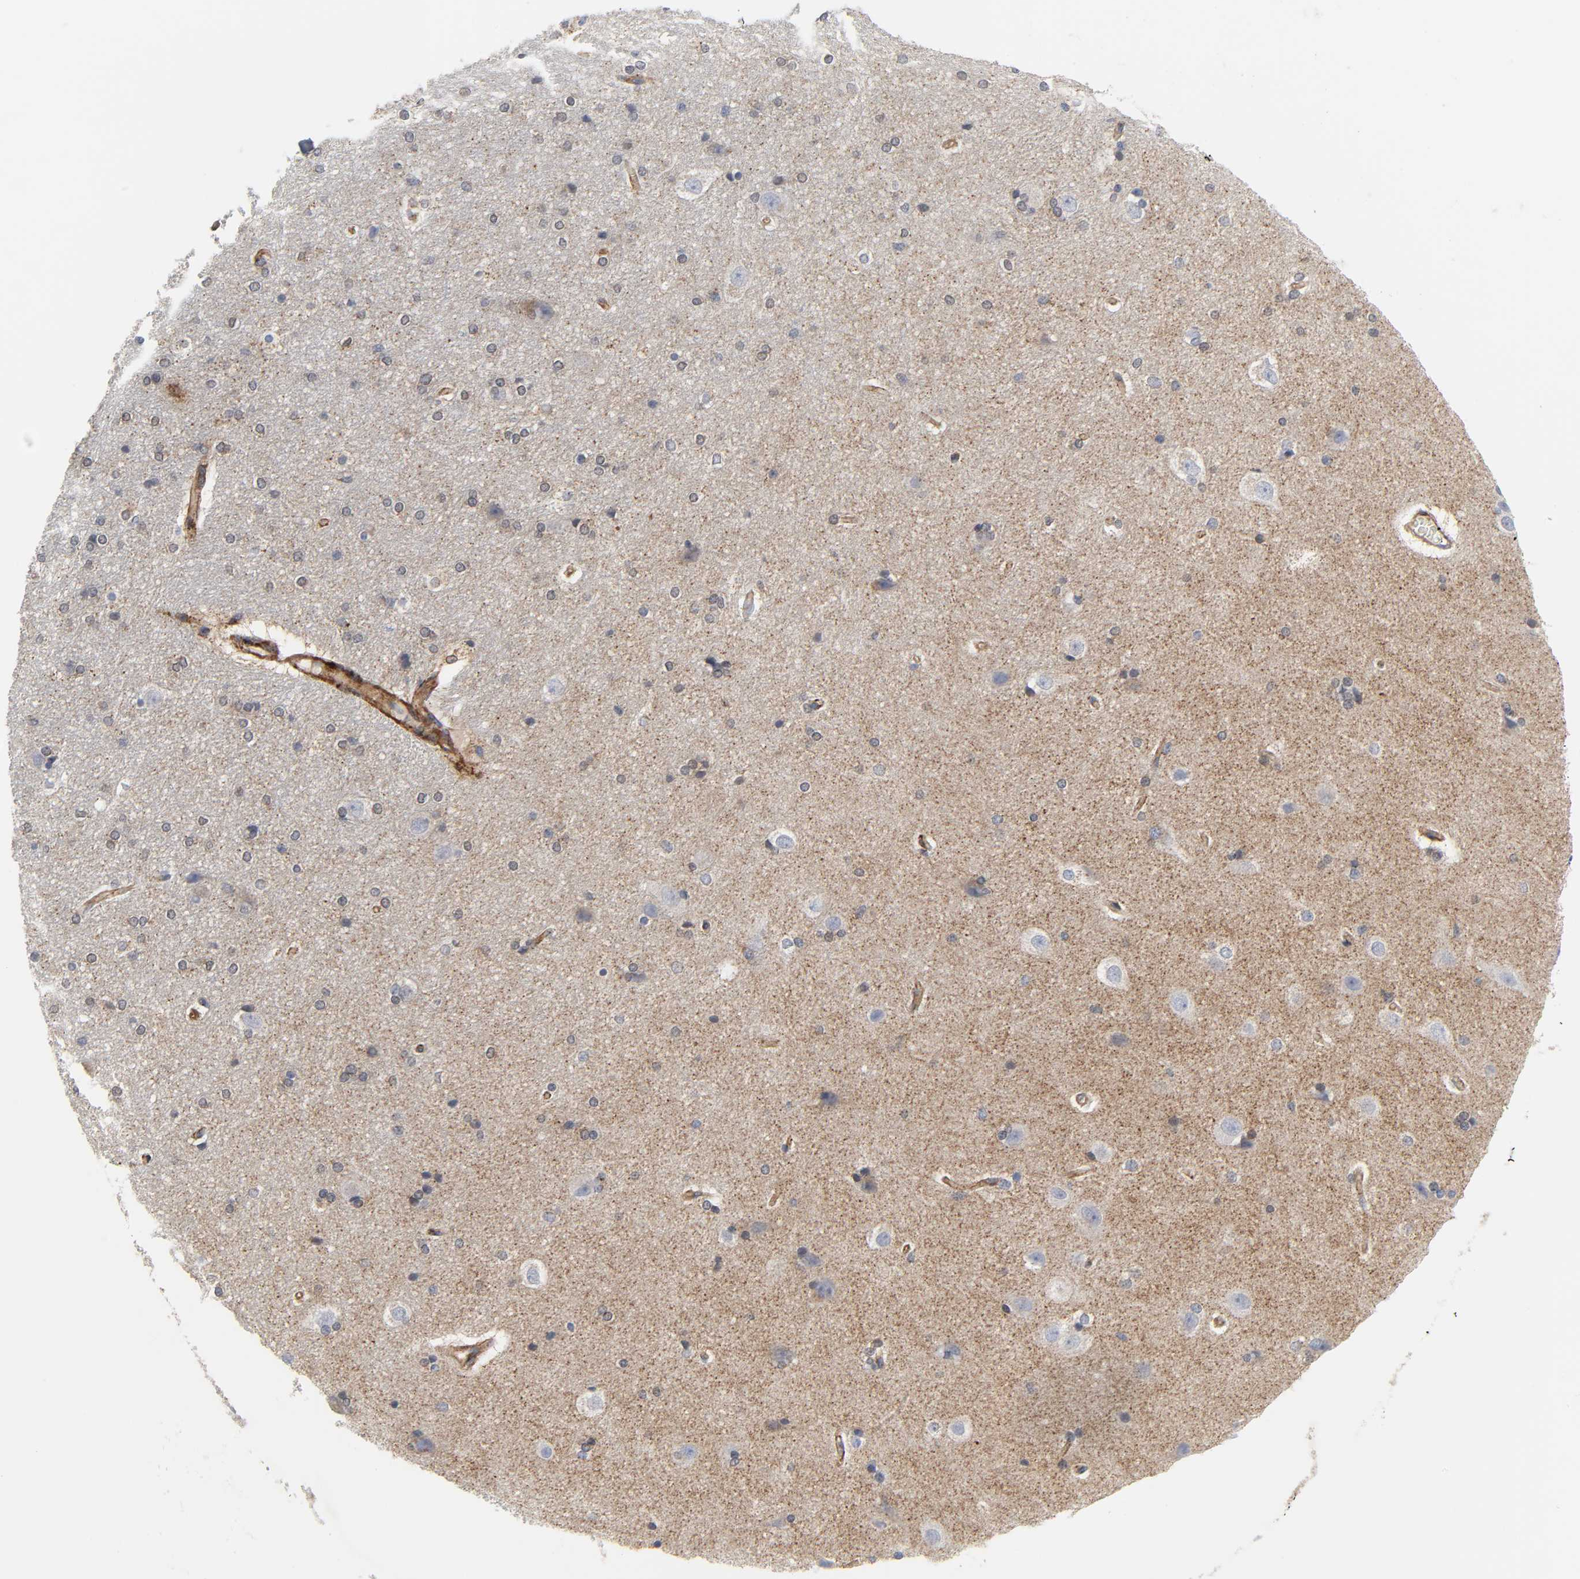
{"staining": {"intensity": "weak", "quantity": "<25%", "location": "cytoplasmic/membranous"}, "tissue": "hippocampus", "cell_type": "Glial cells", "image_type": "normal", "snomed": [{"axis": "morphology", "description": "Normal tissue, NOS"}, {"axis": "topography", "description": "Hippocampus"}], "caption": "This is an immunohistochemistry image of normal human hippocampus. There is no staining in glial cells.", "gene": "ARHGAP1", "patient": {"sex": "female", "age": 19}}